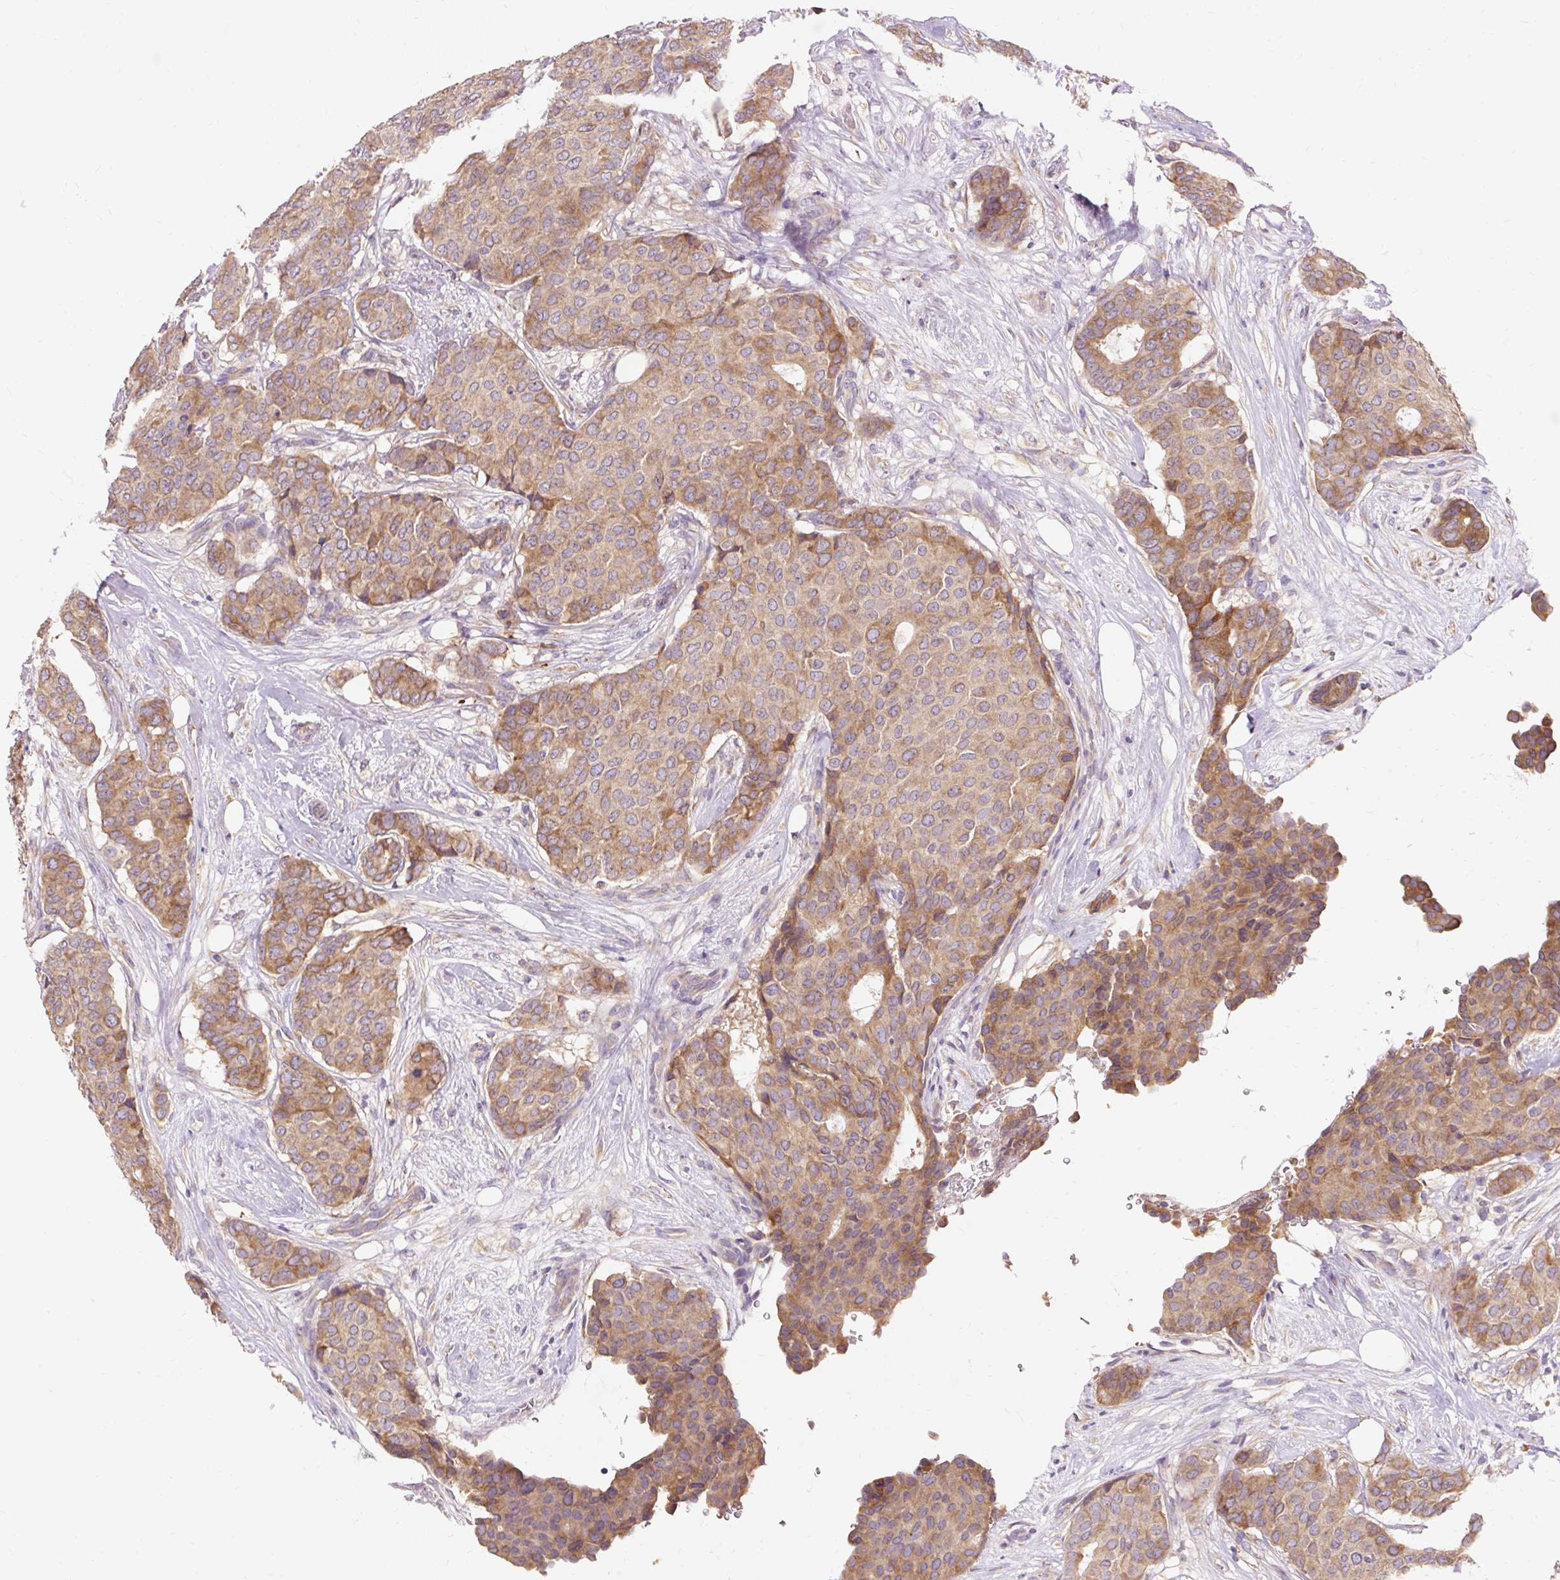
{"staining": {"intensity": "moderate", "quantity": ">75%", "location": "cytoplasmic/membranous"}, "tissue": "breast cancer", "cell_type": "Tumor cells", "image_type": "cancer", "snomed": [{"axis": "morphology", "description": "Duct carcinoma"}, {"axis": "topography", "description": "Breast"}], "caption": "Immunohistochemical staining of breast cancer (intraductal carcinoma) displays medium levels of moderate cytoplasmic/membranous staining in about >75% of tumor cells. The protein is shown in brown color, while the nuclei are stained blue.", "gene": "SEC63", "patient": {"sex": "female", "age": 75}}